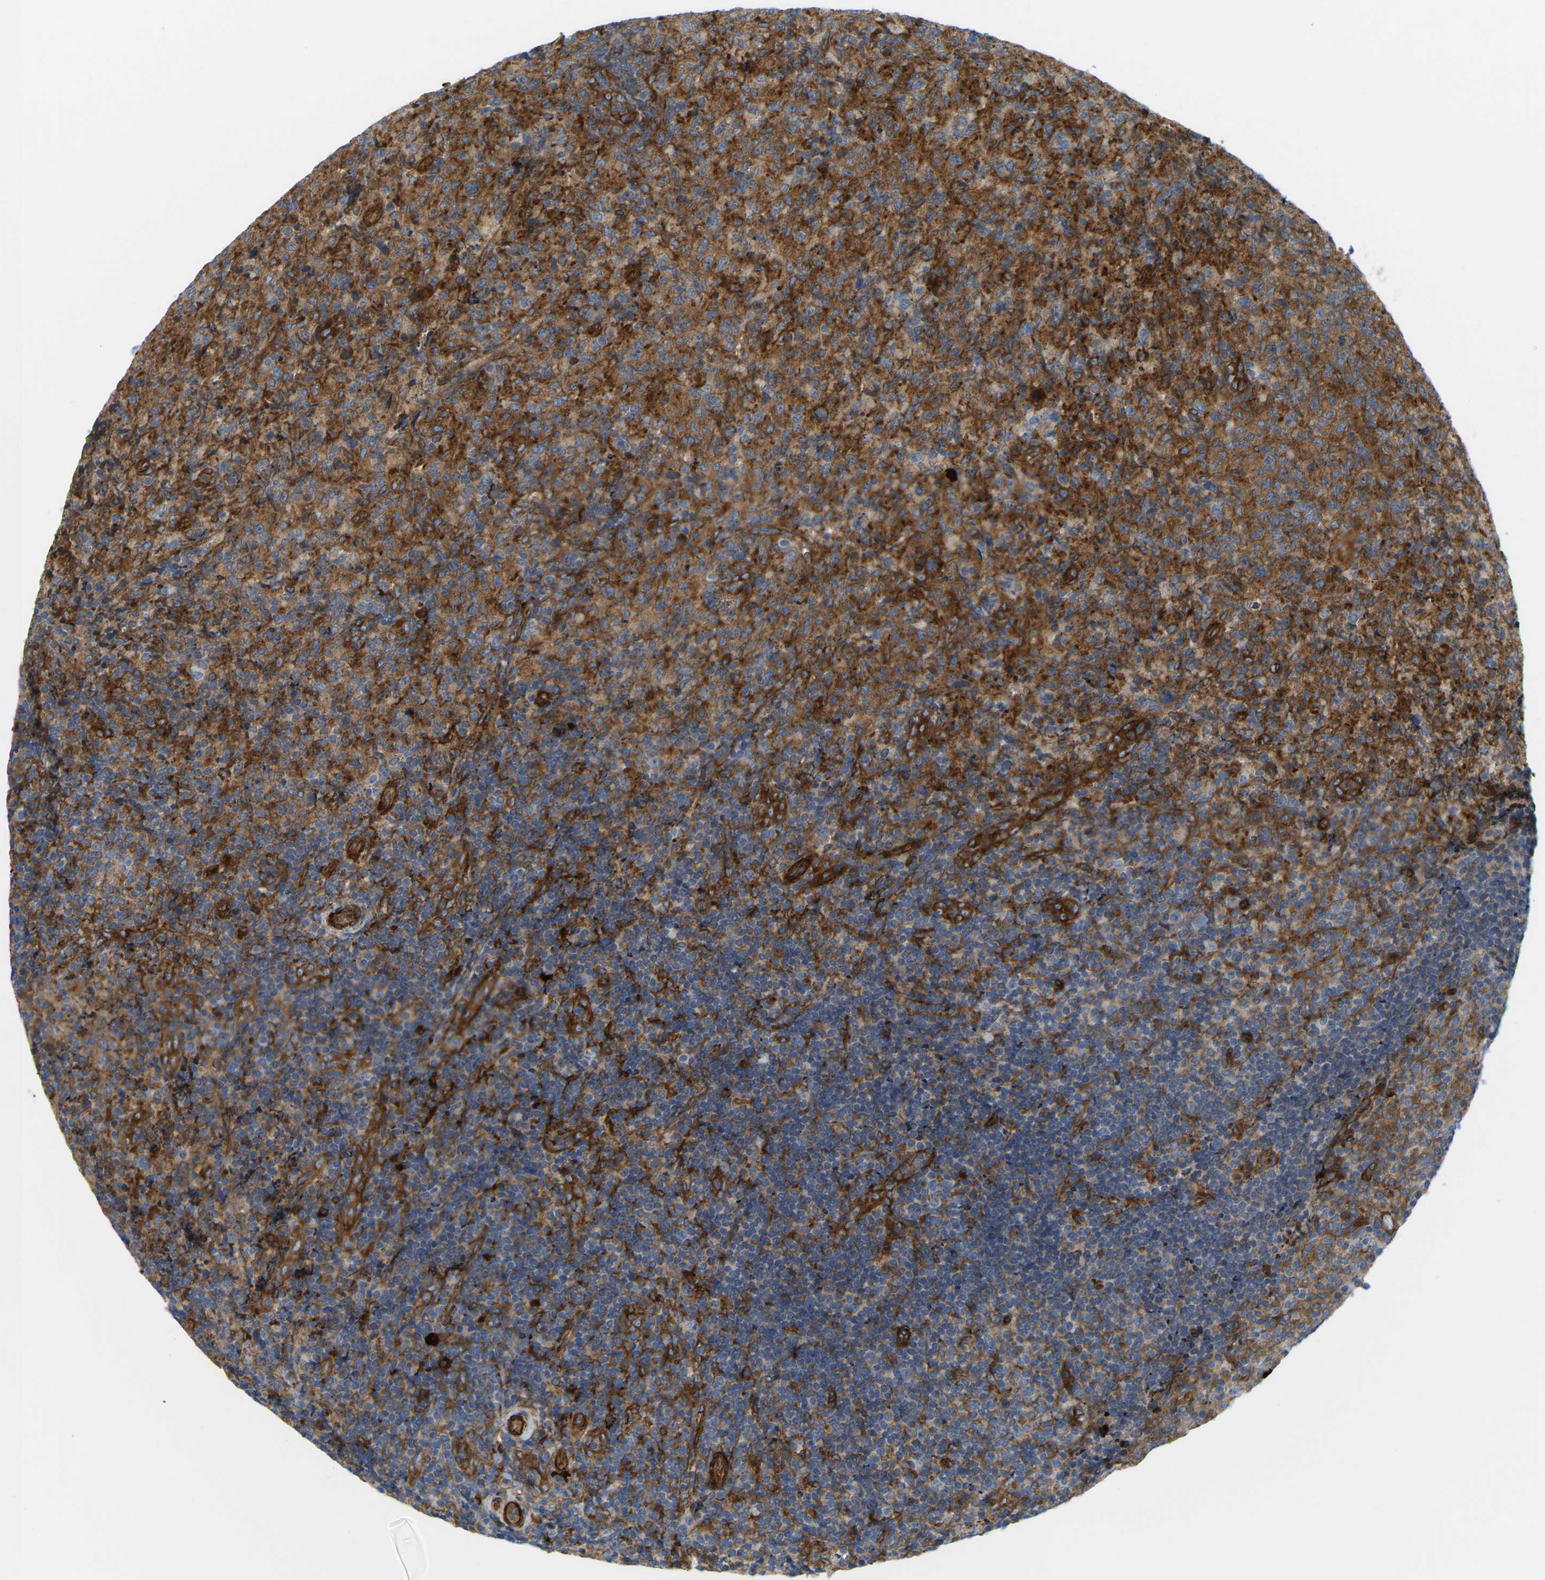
{"staining": {"intensity": "strong", "quantity": "25%-75%", "location": "cytoplasmic/membranous"}, "tissue": "lymphoma", "cell_type": "Tumor cells", "image_type": "cancer", "snomed": [{"axis": "morphology", "description": "Malignant lymphoma, non-Hodgkin's type, High grade"}, {"axis": "topography", "description": "Tonsil"}], "caption": "Protein staining by immunohistochemistry (IHC) shows strong cytoplasmic/membranous expression in about 25%-75% of tumor cells in malignant lymphoma, non-Hodgkin's type (high-grade).", "gene": "PICALM", "patient": {"sex": "female", "age": 36}}